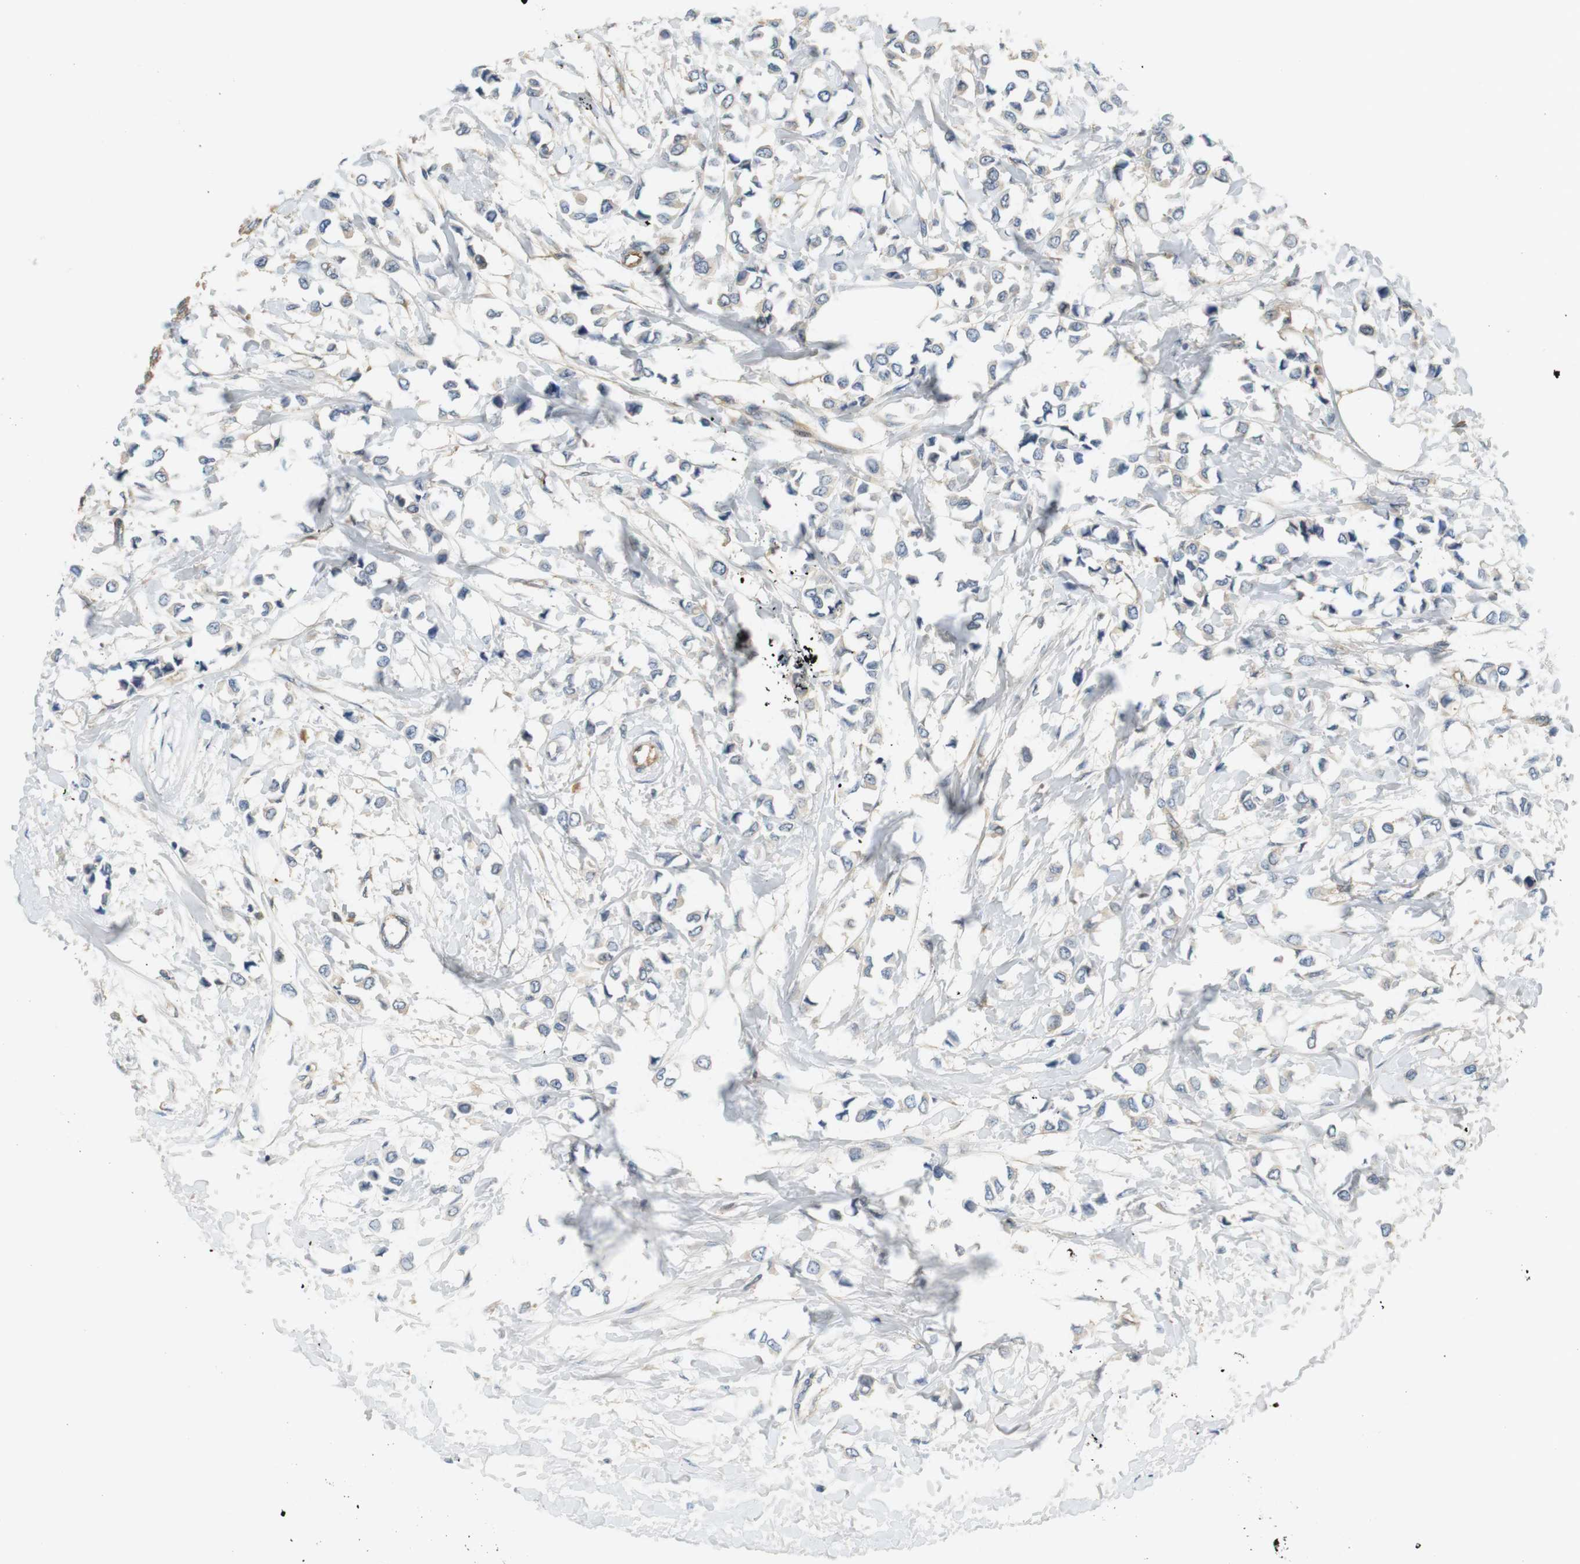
{"staining": {"intensity": "weak", "quantity": "<25%", "location": "cytoplasmic/membranous"}, "tissue": "breast cancer", "cell_type": "Tumor cells", "image_type": "cancer", "snomed": [{"axis": "morphology", "description": "Lobular carcinoma"}, {"axis": "topography", "description": "Breast"}], "caption": "An image of breast cancer (lobular carcinoma) stained for a protein reveals no brown staining in tumor cells.", "gene": "SH3GLB1", "patient": {"sex": "female", "age": 51}}